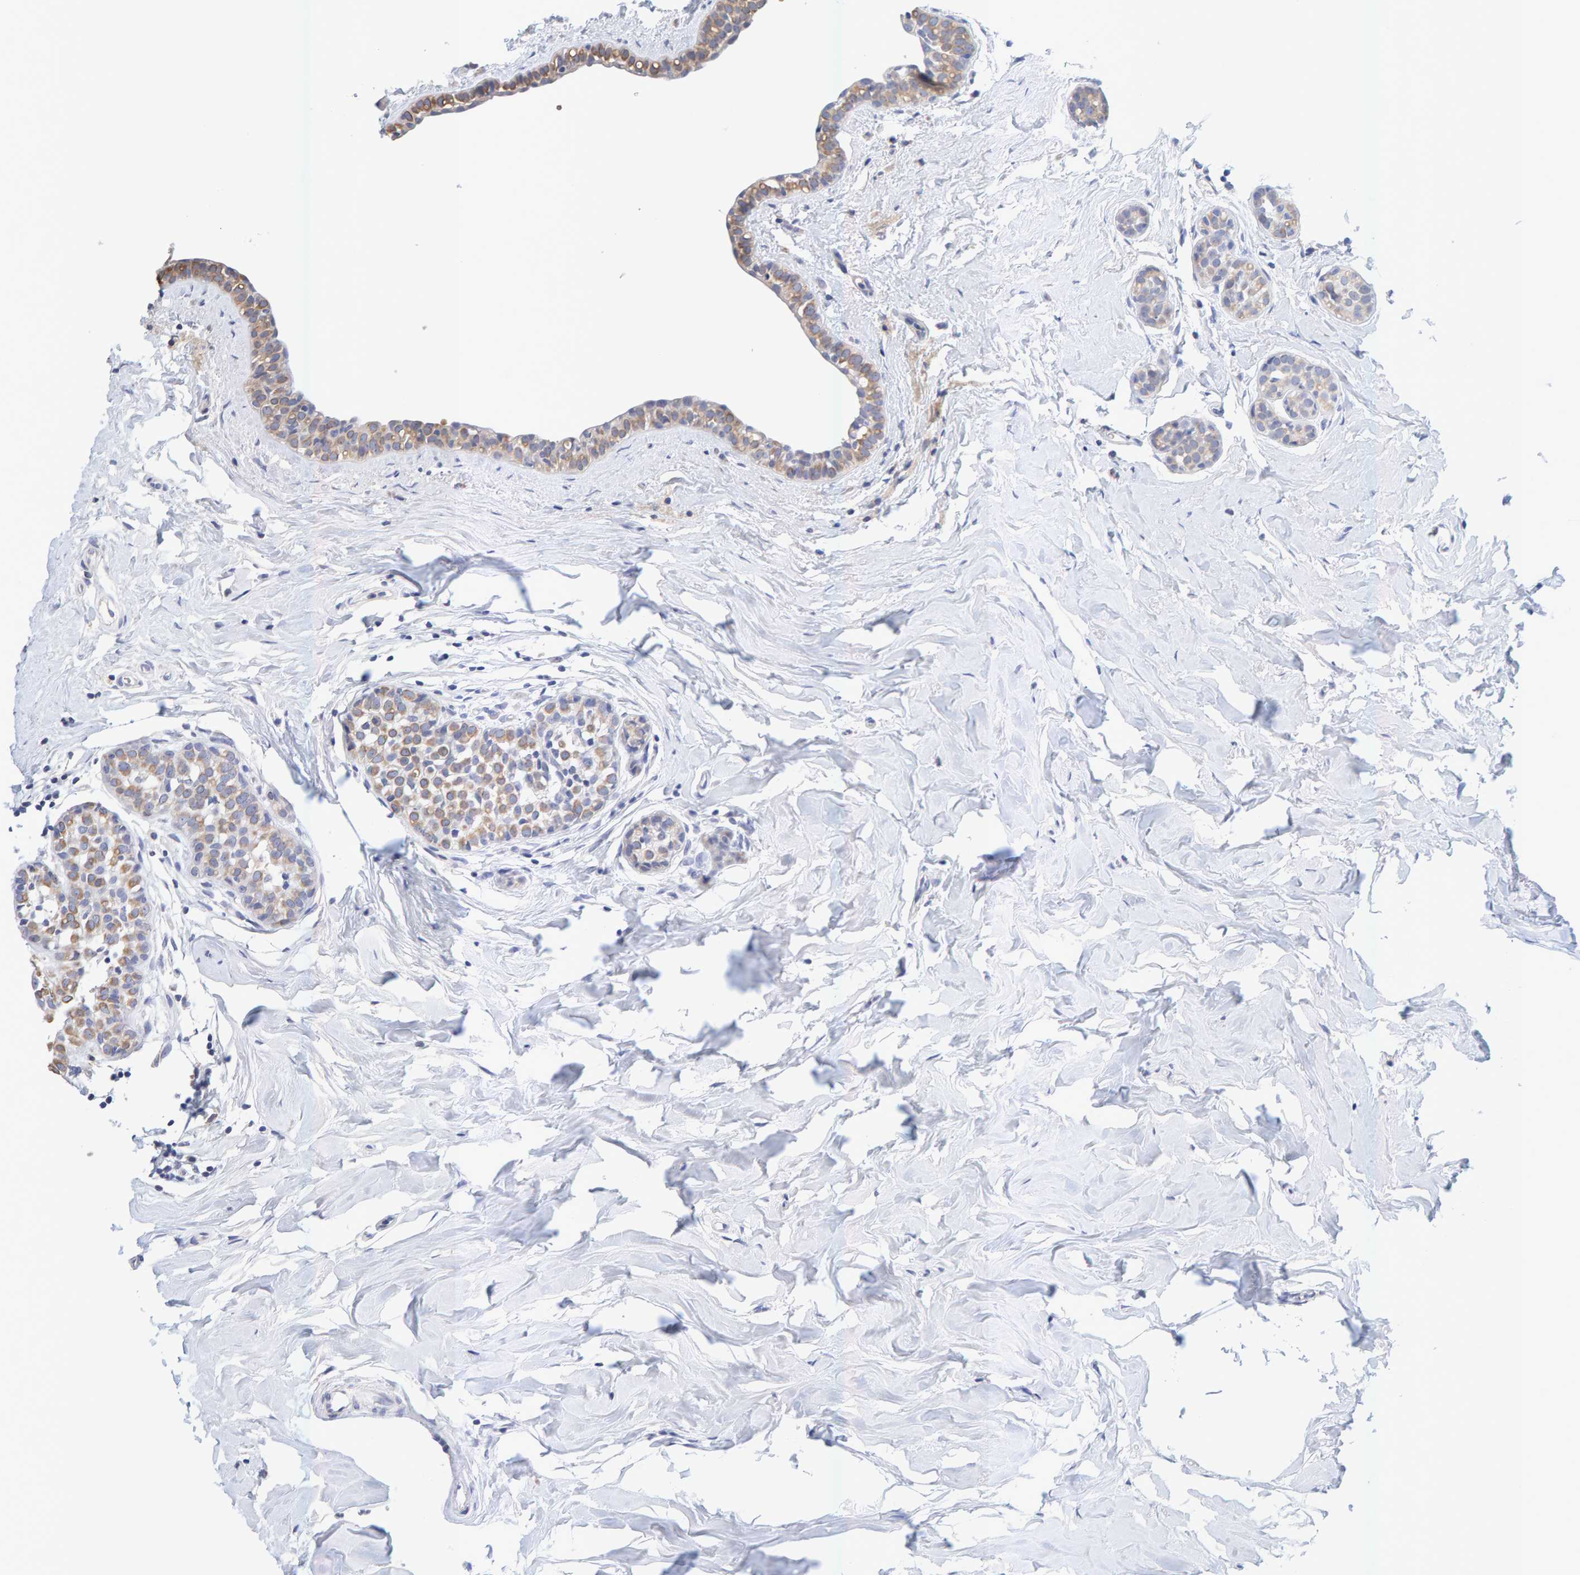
{"staining": {"intensity": "moderate", "quantity": "<25%", "location": "cytoplasmic/membranous"}, "tissue": "breast cancer", "cell_type": "Tumor cells", "image_type": "cancer", "snomed": [{"axis": "morphology", "description": "Duct carcinoma"}, {"axis": "topography", "description": "Breast"}], "caption": "Immunohistochemical staining of human breast cancer (invasive ductal carcinoma) reveals low levels of moderate cytoplasmic/membranous protein staining in about <25% of tumor cells.", "gene": "SGPL1", "patient": {"sex": "female", "age": 55}}